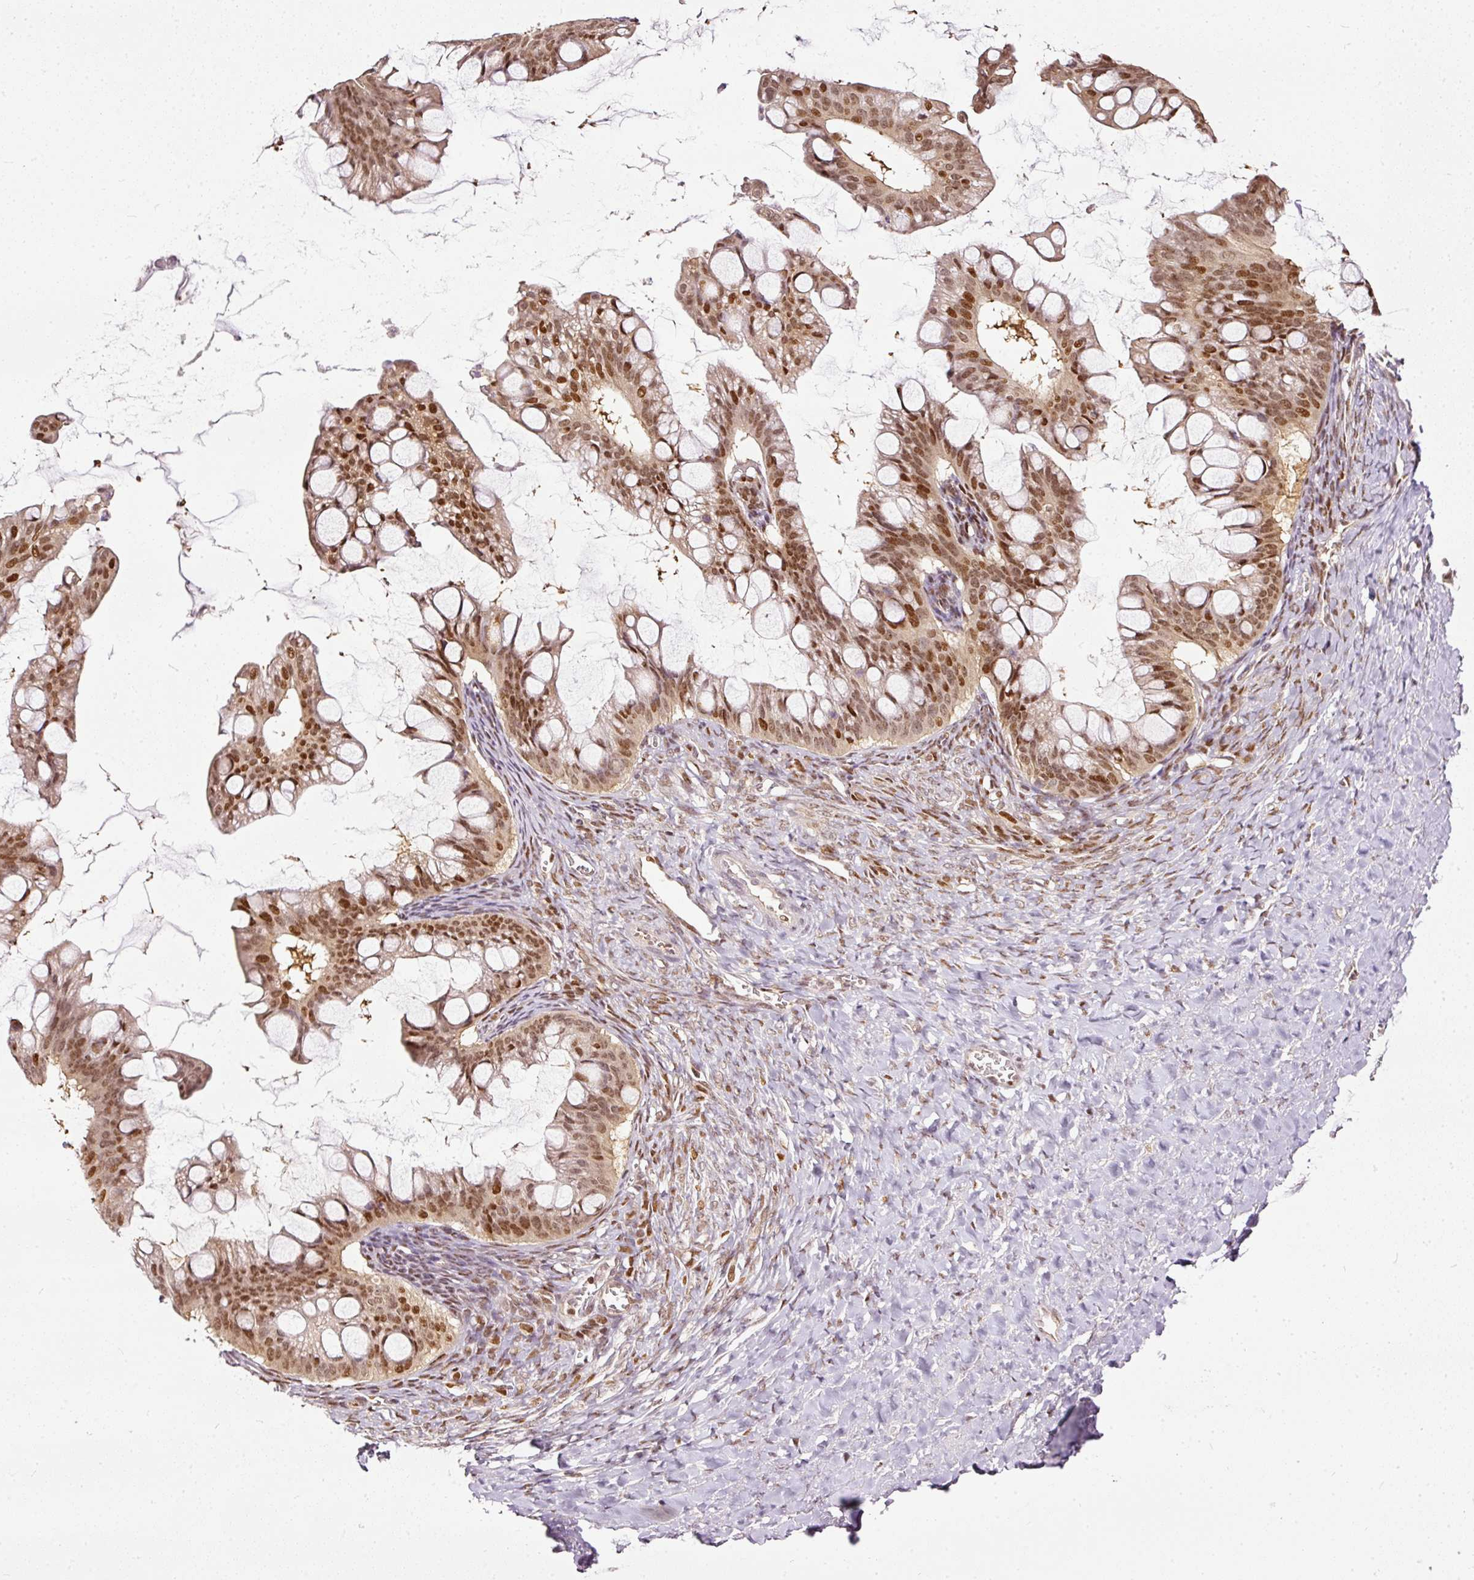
{"staining": {"intensity": "moderate", "quantity": ">75%", "location": "nuclear"}, "tissue": "ovarian cancer", "cell_type": "Tumor cells", "image_type": "cancer", "snomed": [{"axis": "morphology", "description": "Cystadenocarcinoma, mucinous, NOS"}, {"axis": "topography", "description": "Ovary"}], "caption": "Ovarian cancer (mucinous cystadenocarcinoma) stained for a protein displays moderate nuclear positivity in tumor cells. The protein is shown in brown color, while the nuclei are stained blue.", "gene": "ZNF778", "patient": {"sex": "female", "age": 73}}